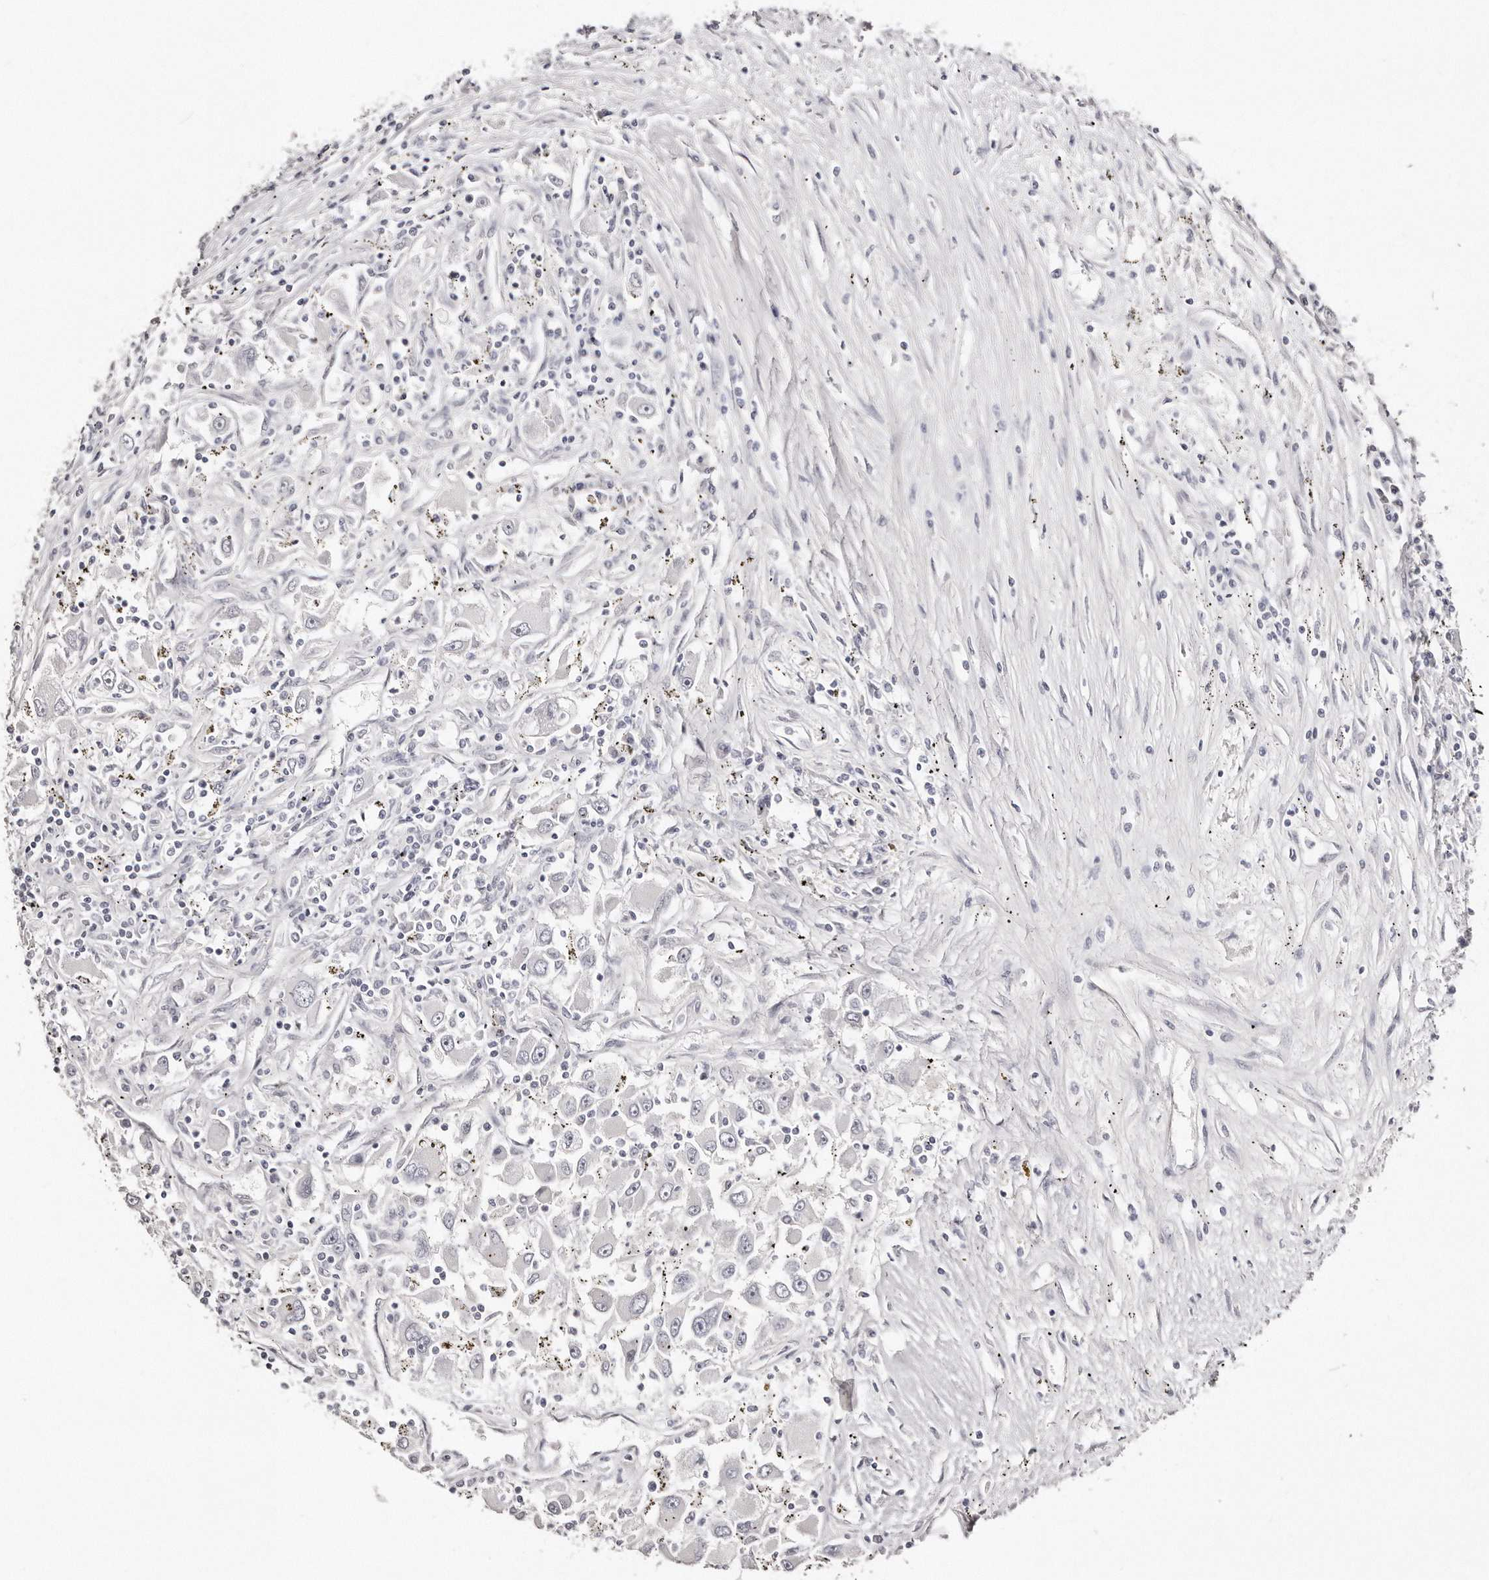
{"staining": {"intensity": "negative", "quantity": "none", "location": "none"}, "tissue": "renal cancer", "cell_type": "Tumor cells", "image_type": "cancer", "snomed": [{"axis": "morphology", "description": "Adenocarcinoma, NOS"}, {"axis": "topography", "description": "Kidney"}], "caption": "DAB (3,3'-diaminobenzidine) immunohistochemical staining of human adenocarcinoma (renal) reveals no significant positivity in tumor cells.", "gene": "AKNAD1", "patient": {"sex": "female", "age": 52}}